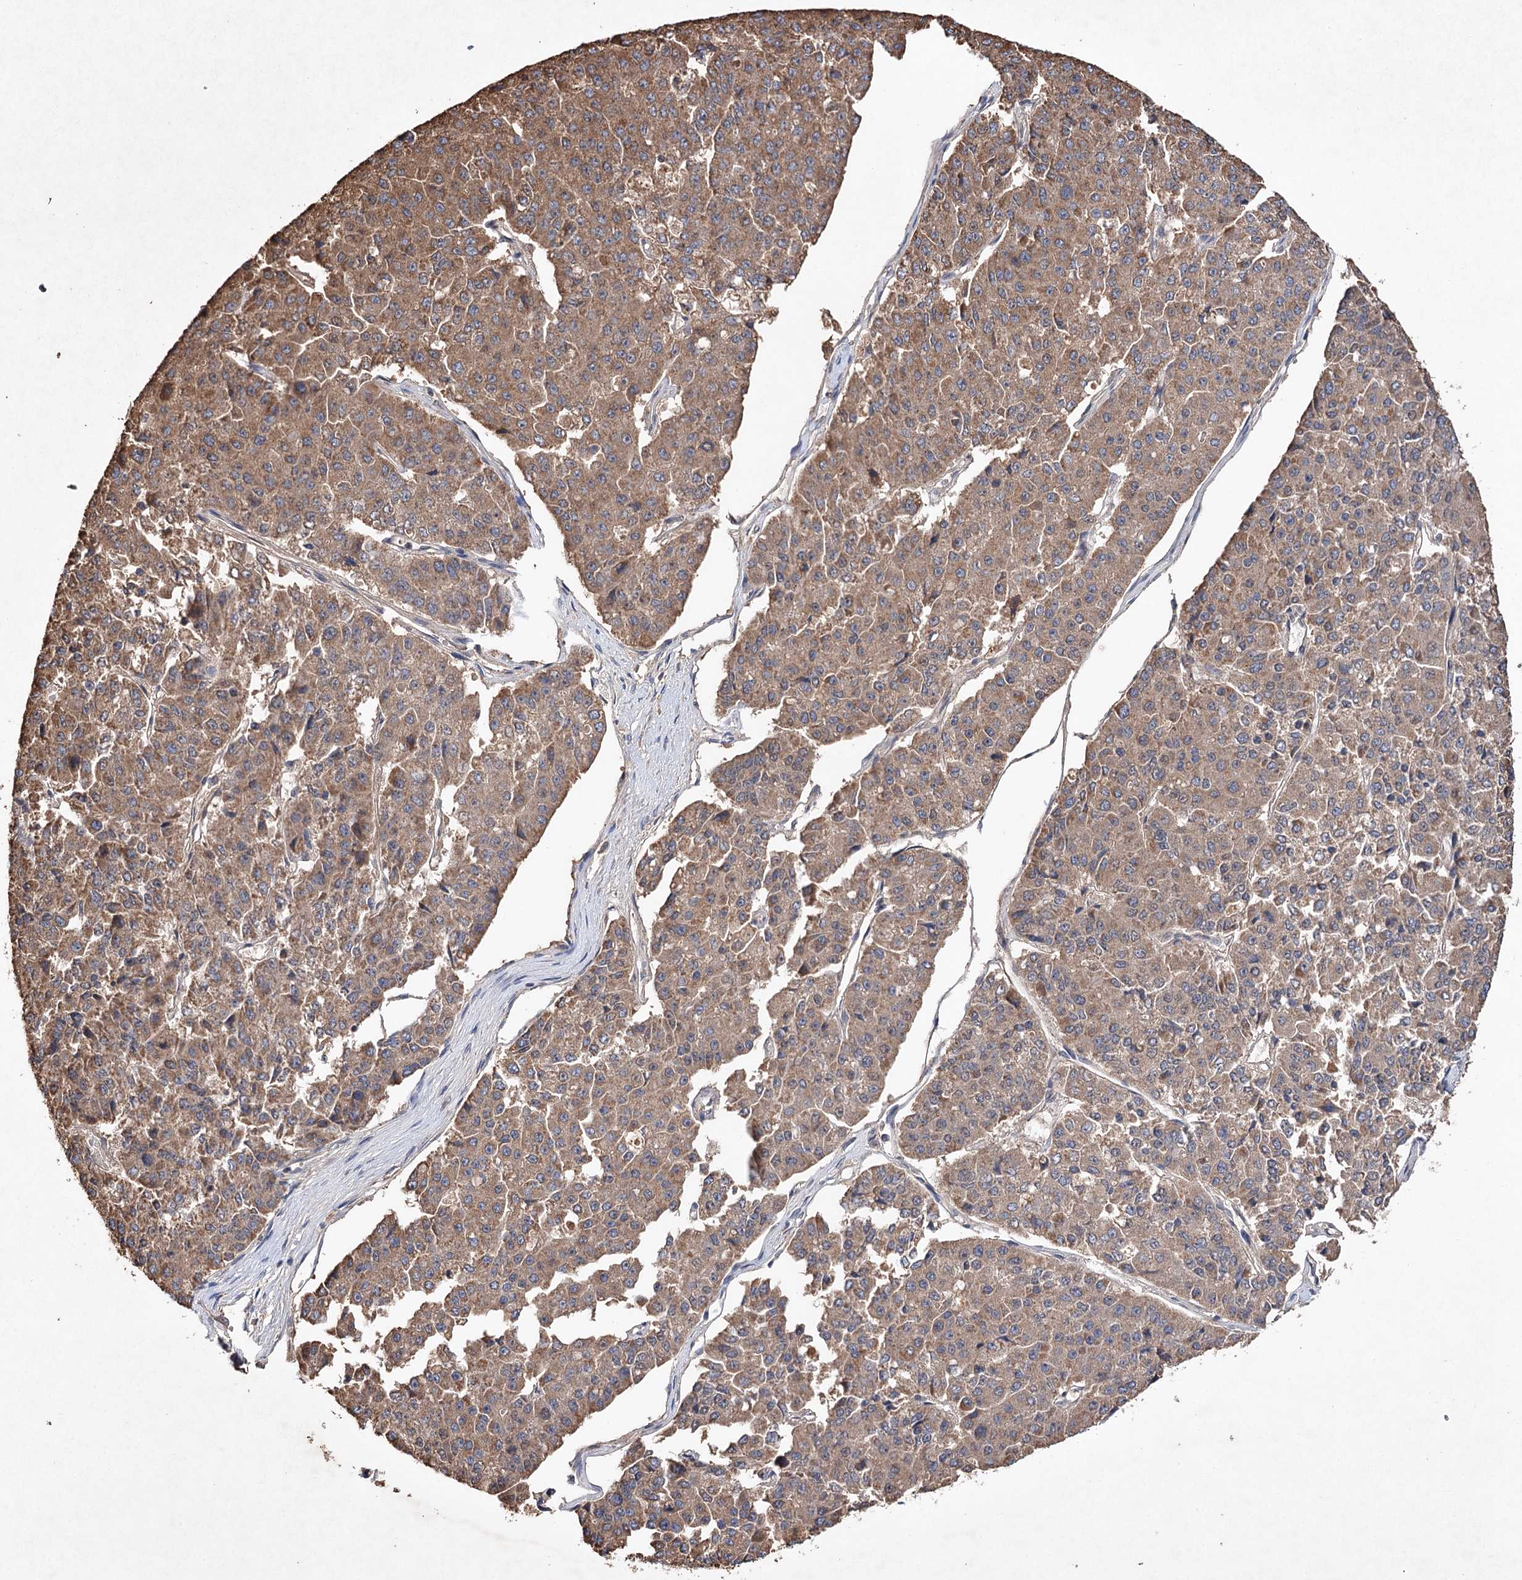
{"staining": {"intensity": "moderate", "quantity": ">75%", "location": "cytoplasmic/membranous"}, "tissue": "pancreatic cancer", "cell_type": "Tumor cells", "image_type": "cancer", "snomed": [{"axis": "morphology", "description": "Adenocarcinoma, NOS"}, {"axis": "topography", "description": "Pancreas"}], "caption": "Immunohistochemistry (DAB (3,3'-diaminobenzidine)) staining of adenocarcinoma (pancreatic) demonstrates moderate cytoplasmic/membranous protein staining in approximately >75% of tumor cells.", "gene": "PIK3CB", "patient": {"sex": "male", "age": 50}}